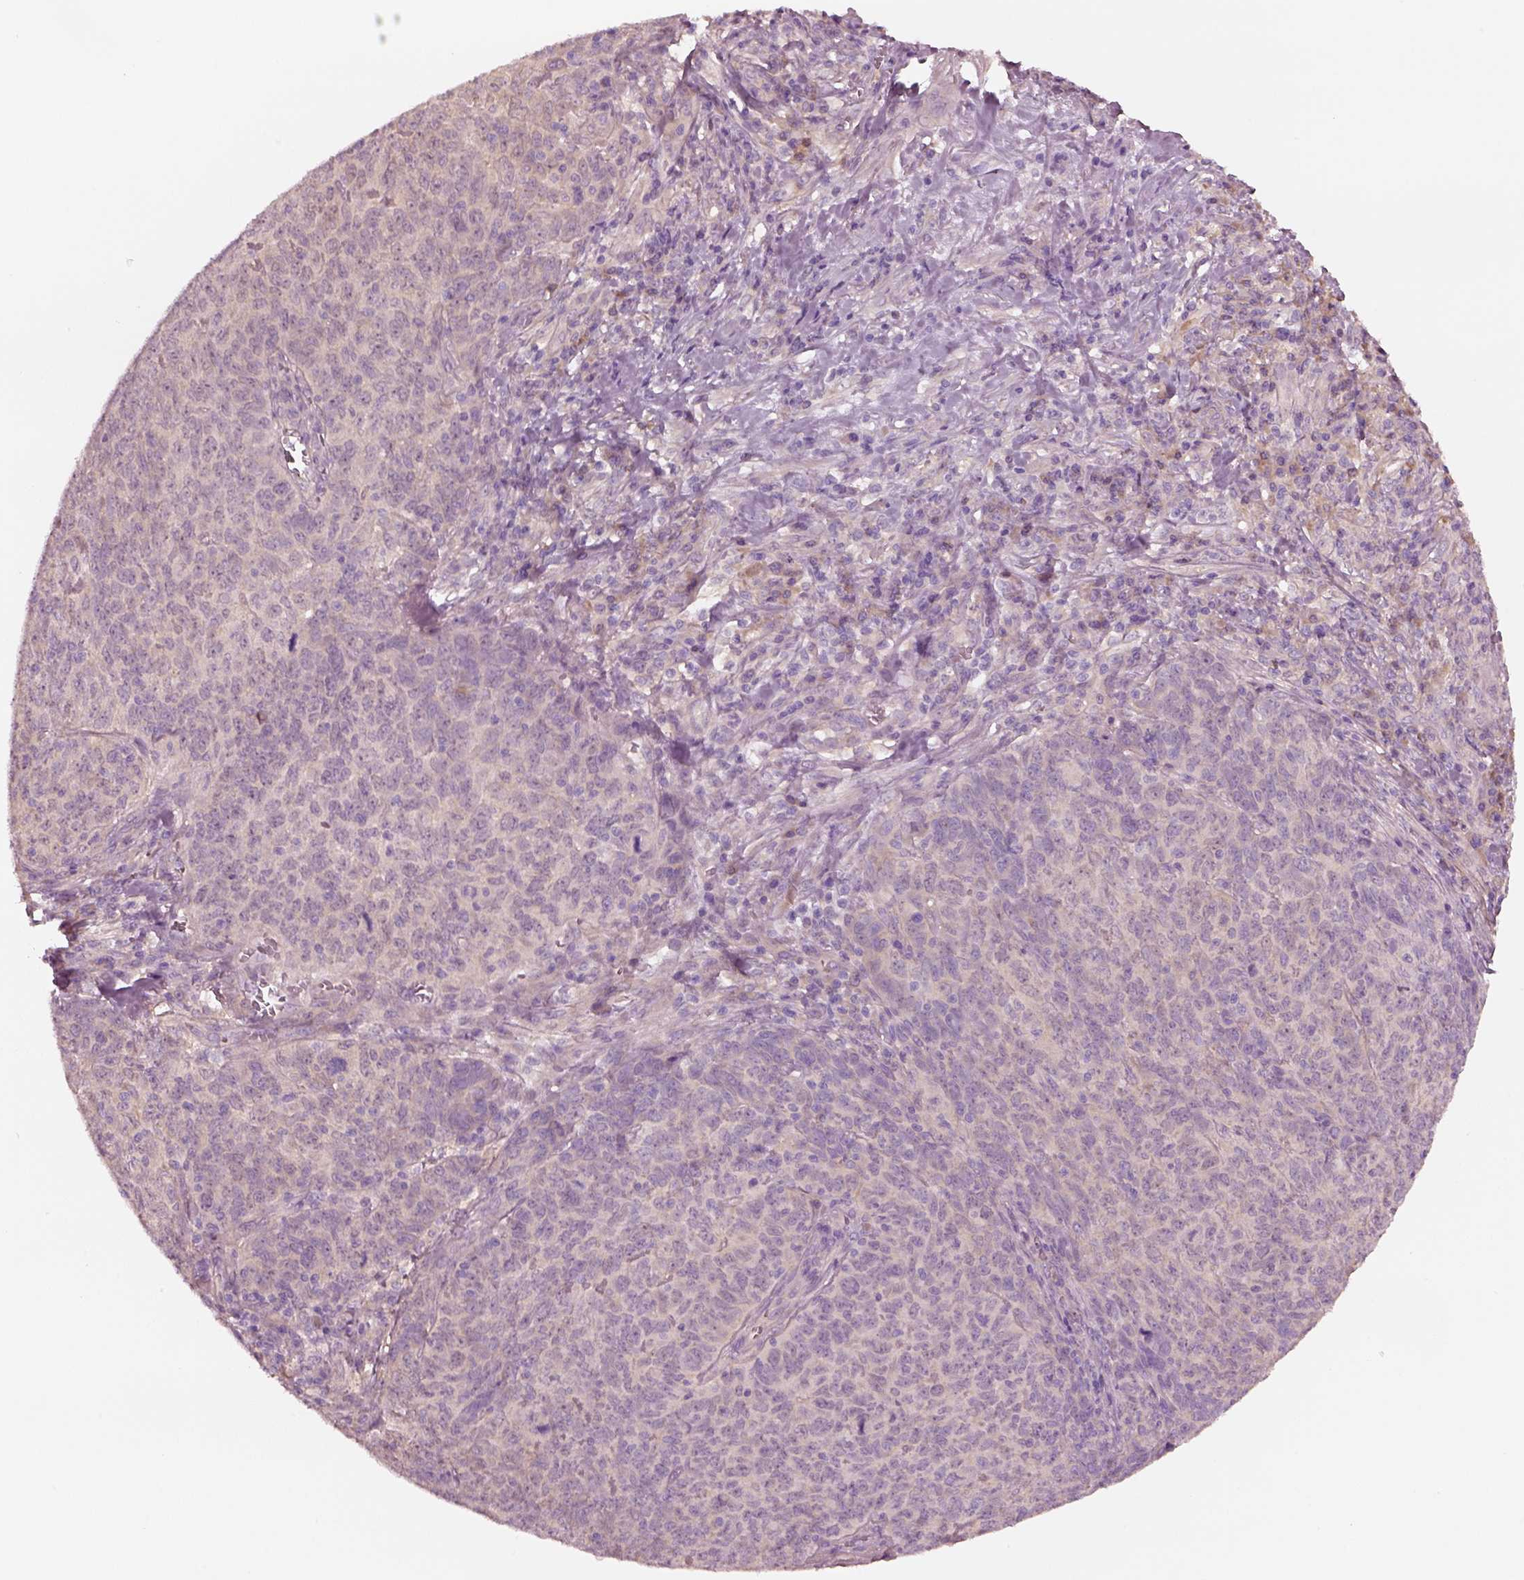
{"staining": {"intensity": "negative", "quantity": "none", "location": "none"}, "tissue": "skin cancer", "cell_type": "Tumor cells", "image_type": "cancer", "snomed": [{"axis": "morphology", "description": "Squamous cell carcinoma, NOS"}, {"axis": "topography", "description": "Skin"}, {"axis": "topography", "description": "Anal"}], "caption": "The histopathology image reveals no staining of tumor cells in squamous cell carcinoma (skin).", "gene": "ELSPBP1", "patient": {"sex": "female", "age": 51}}